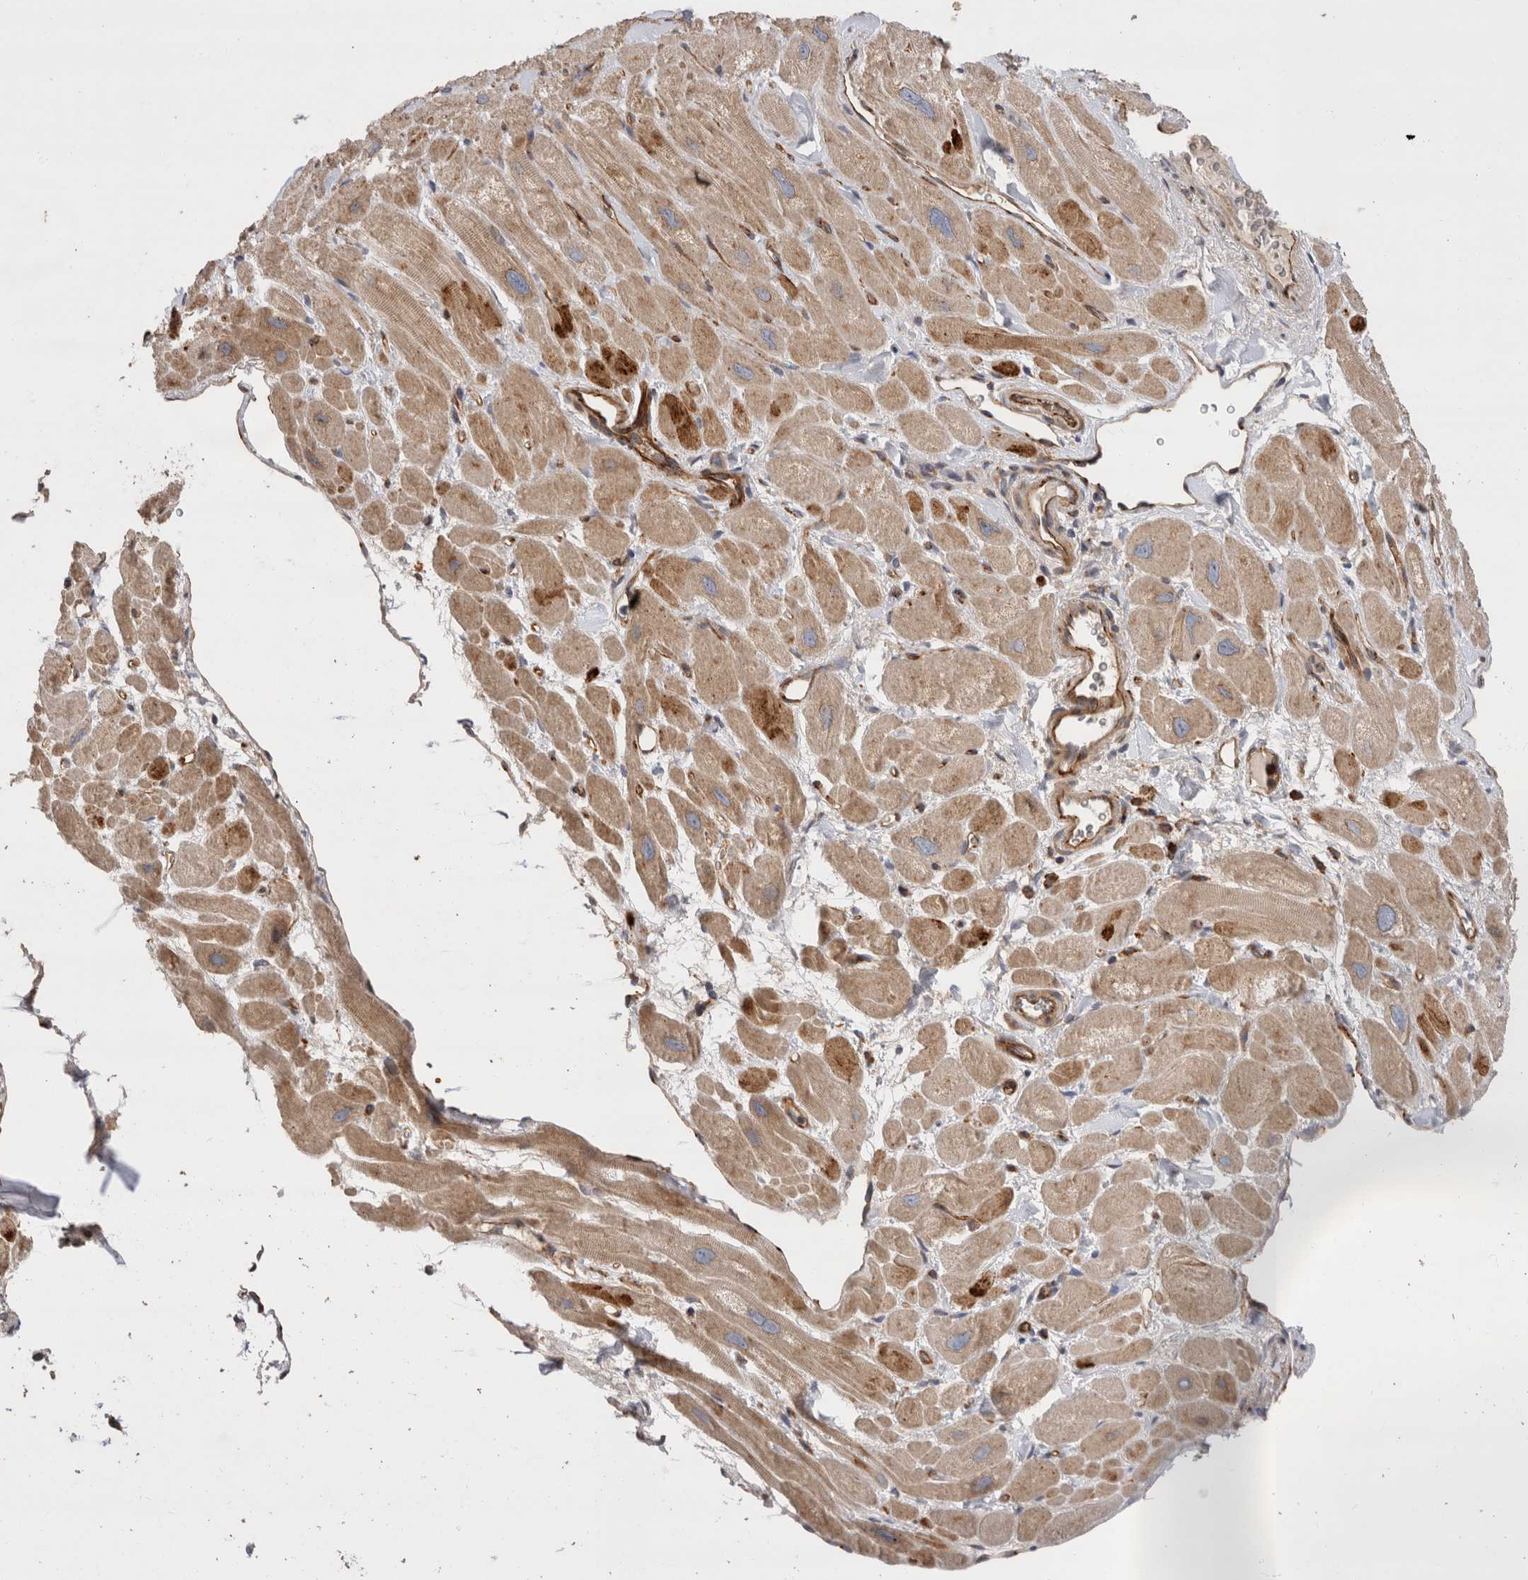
{"staining": {"intensity": "weak", "quantity": "25%-75%", "location": "cytoplasmic/membranous"}, "tissue": "heart muscle", "cell_type": "Cardiomyocytes", "image_type": "normal", "snomed": [{"axis": "morphology", "description": "Normal tissue, NOS"}, {"axis": "topography", "description": "Heart"}], "caption": "The photomicrograph reveals a brown stain indicating the presence of a protein in the cytoplasmic/membranous of cardiomyocytes in heart muscle.", "gene": "BNIP2", "patient": {"sex": "male", "age": 49}}